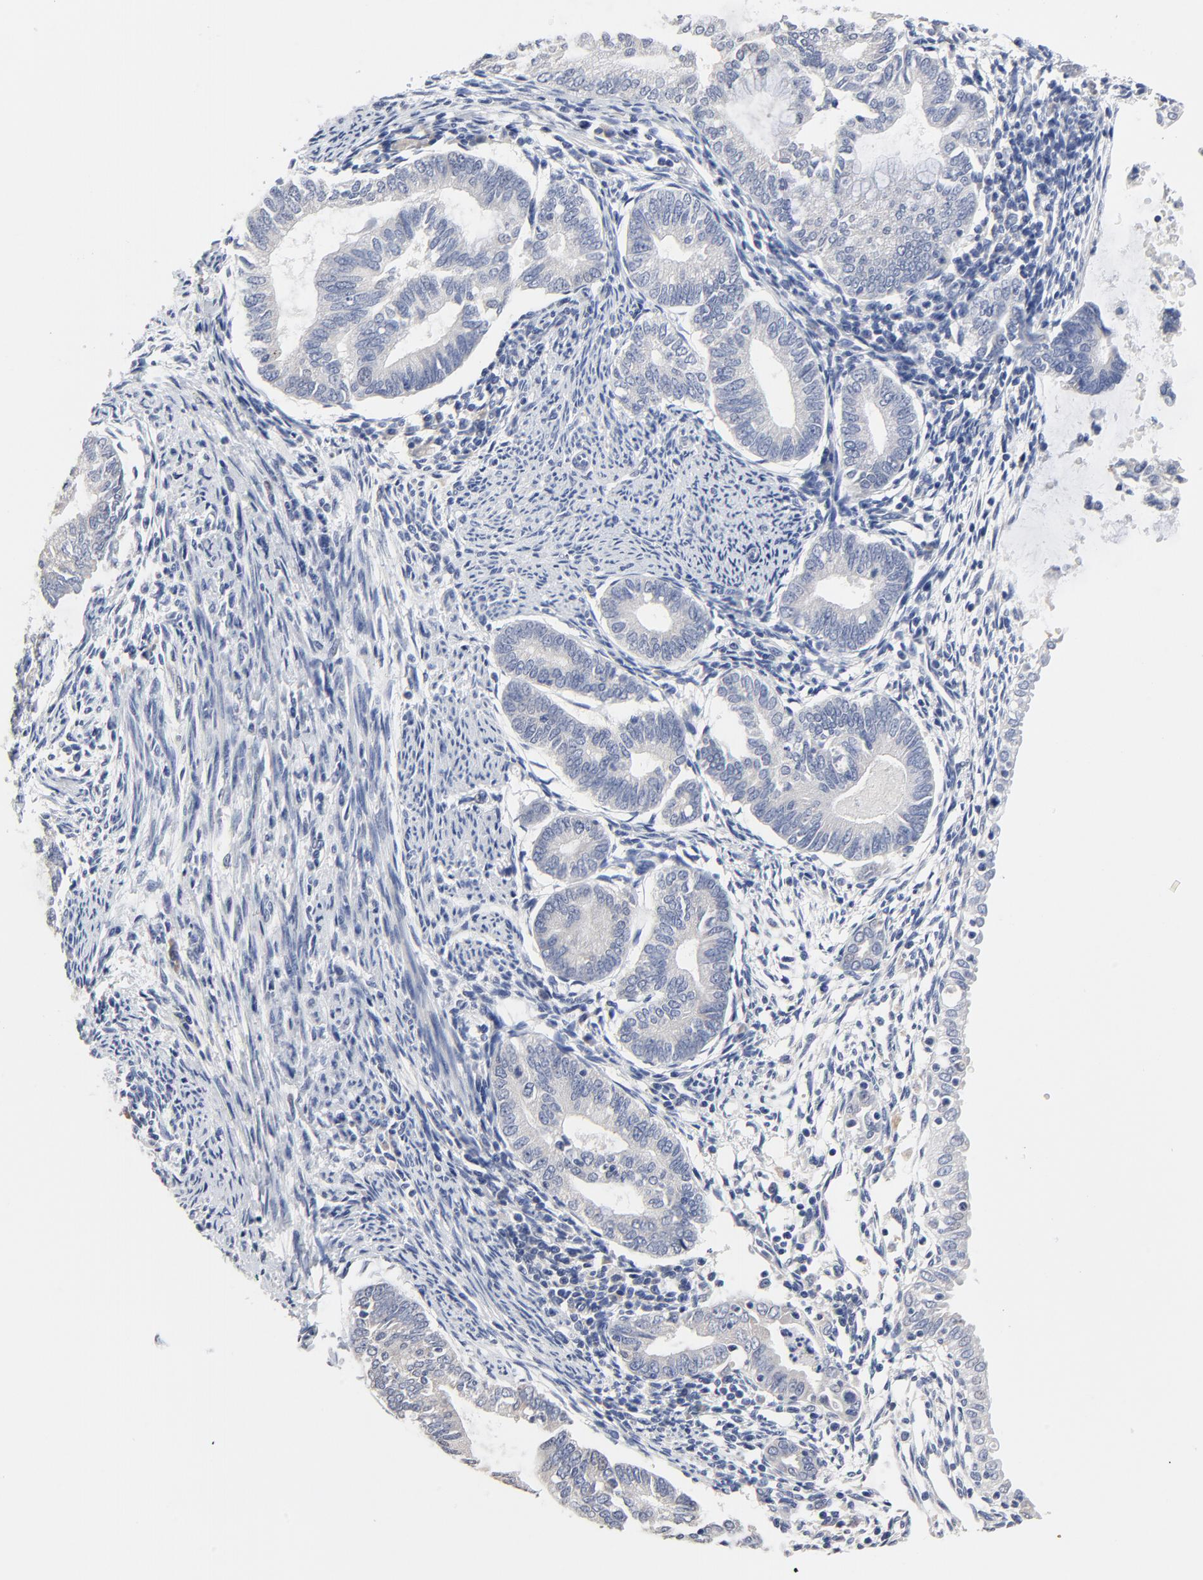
{"staining": {"intensity": "negative", "quantity": "none", "location": "none"}, "tissue": "endometrial cancer", "cell_type": "Tumor cells", "image_type": "cancer", "snomed": [{"axis": "morphology", "description": "Adenocarcinoma, NOS"}, {"axis": "topography", "description": "Endometrium"}], "caption": "IHC photomicrograph of human endometrial adenocarcinoma stained for a protein (brown), which shows no expression in tumor cells.", "gene": "FBXL5", "patient": {"sex": "female", "age": 63}}